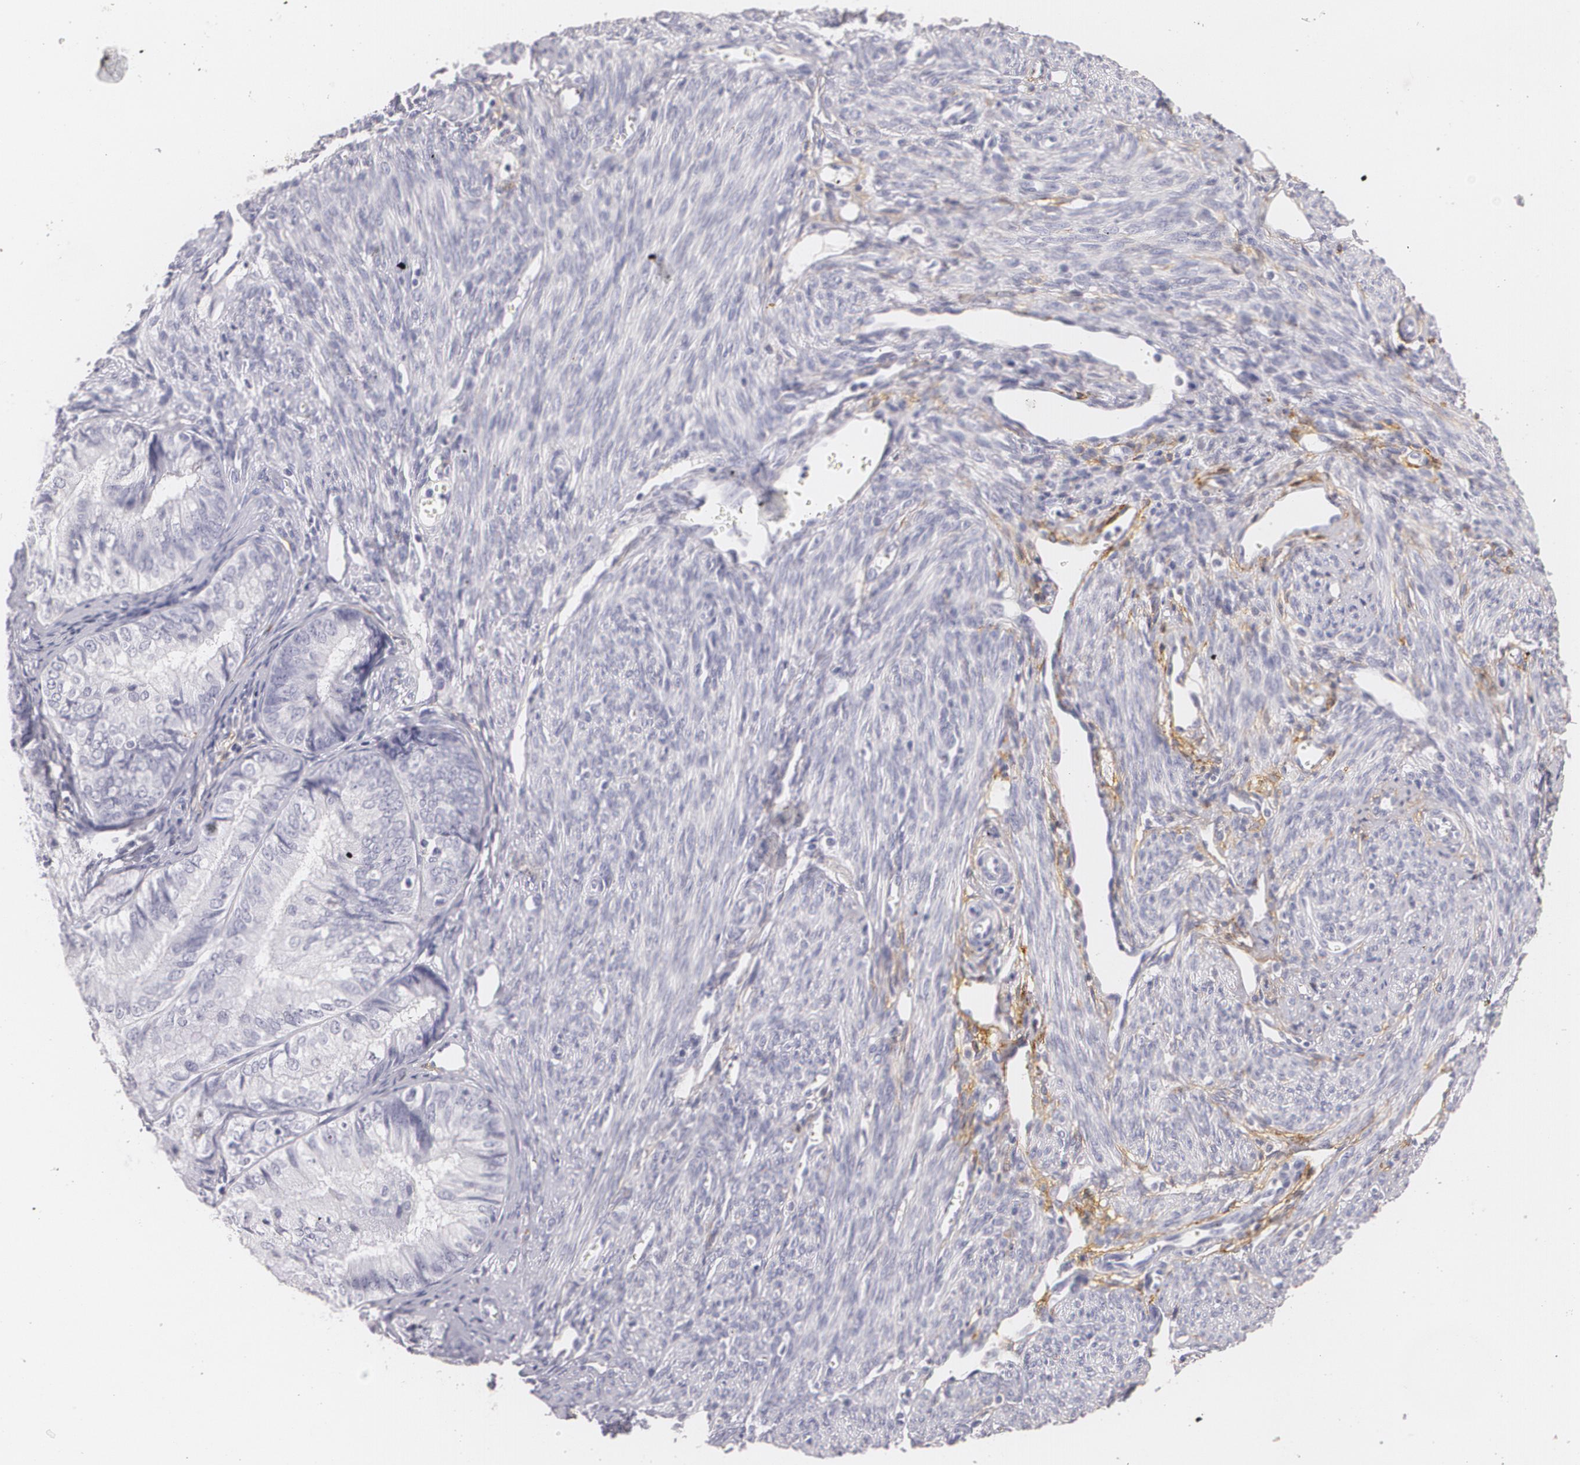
{"staining": {"intensity": "negative", "quantity": "none", "location": "none"}, "tissue": "endometrial cancer", "cell_type": "Tumor cells", "image_type": "cancer", "snomed": [{"axis": "morphology", "description": "Adenocarcinoma, NOS"}, {"axis": "topography", "description": "Endometrium"}], "caption": "A micrograph of human endometrial cancer (adenocarcinoma) is negative for staining in tumor cells.", "gene": "NGFR", "patient": {"sex": "female", "age": 66}}